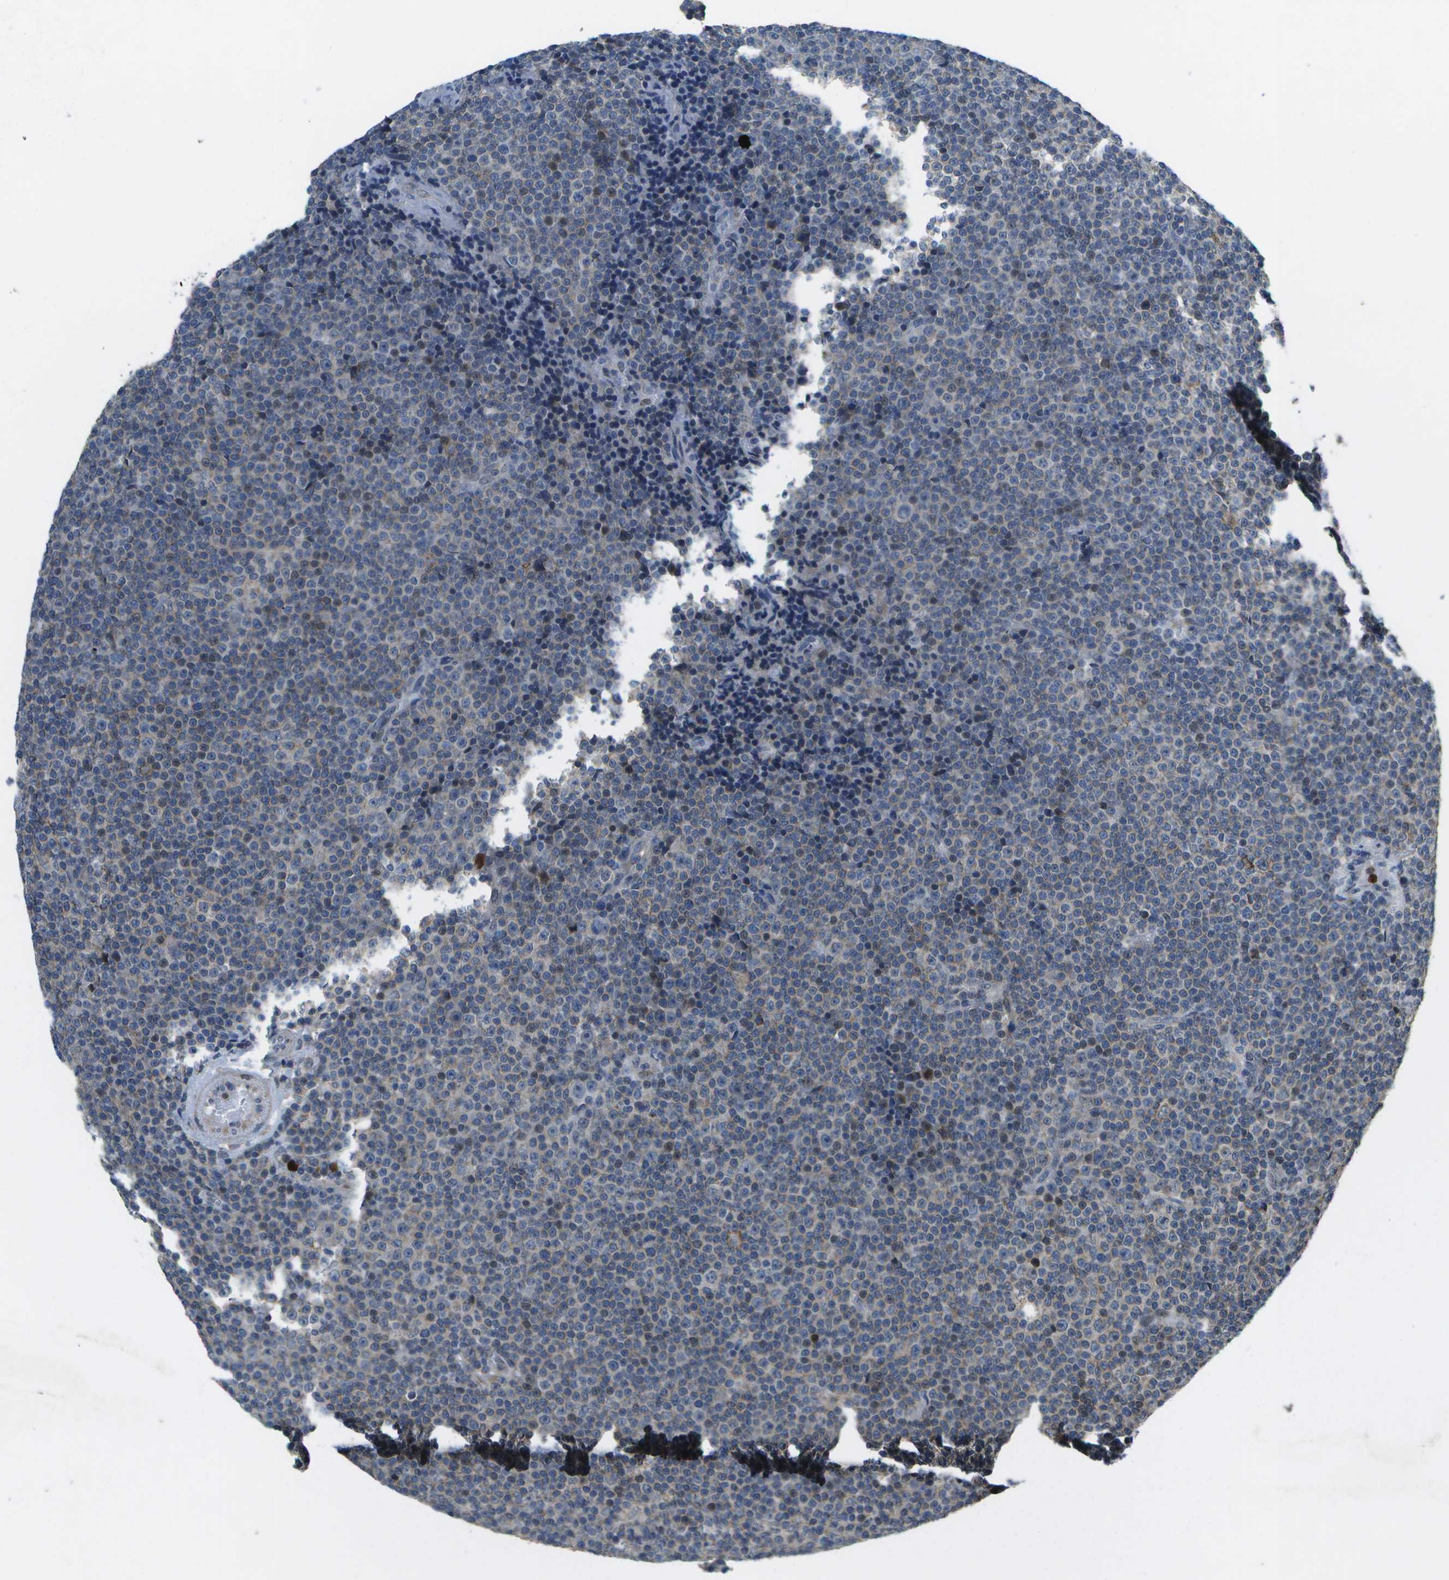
{"staining": {"intensity": "negative", "quantity": "none", "location": "none"}, "tissue": "lymphoma", "cell_type": "Tumor cells", "image_type": "cancer", "snomed": [{"axis": "morphology", "description": "Malignant lymphoma, non-Hodgkin's type, Low grade"}, {"axis": "topography", "description": "Lymph node"}], "caption": "This is an immunohistochemistry photomicrograph of low-grade malignant lymphoma, non-Hodgkin's type. There is no expression in tumor cells.", "gene": "GALNT15", "patient": {"sex": "female", "age": 67}}